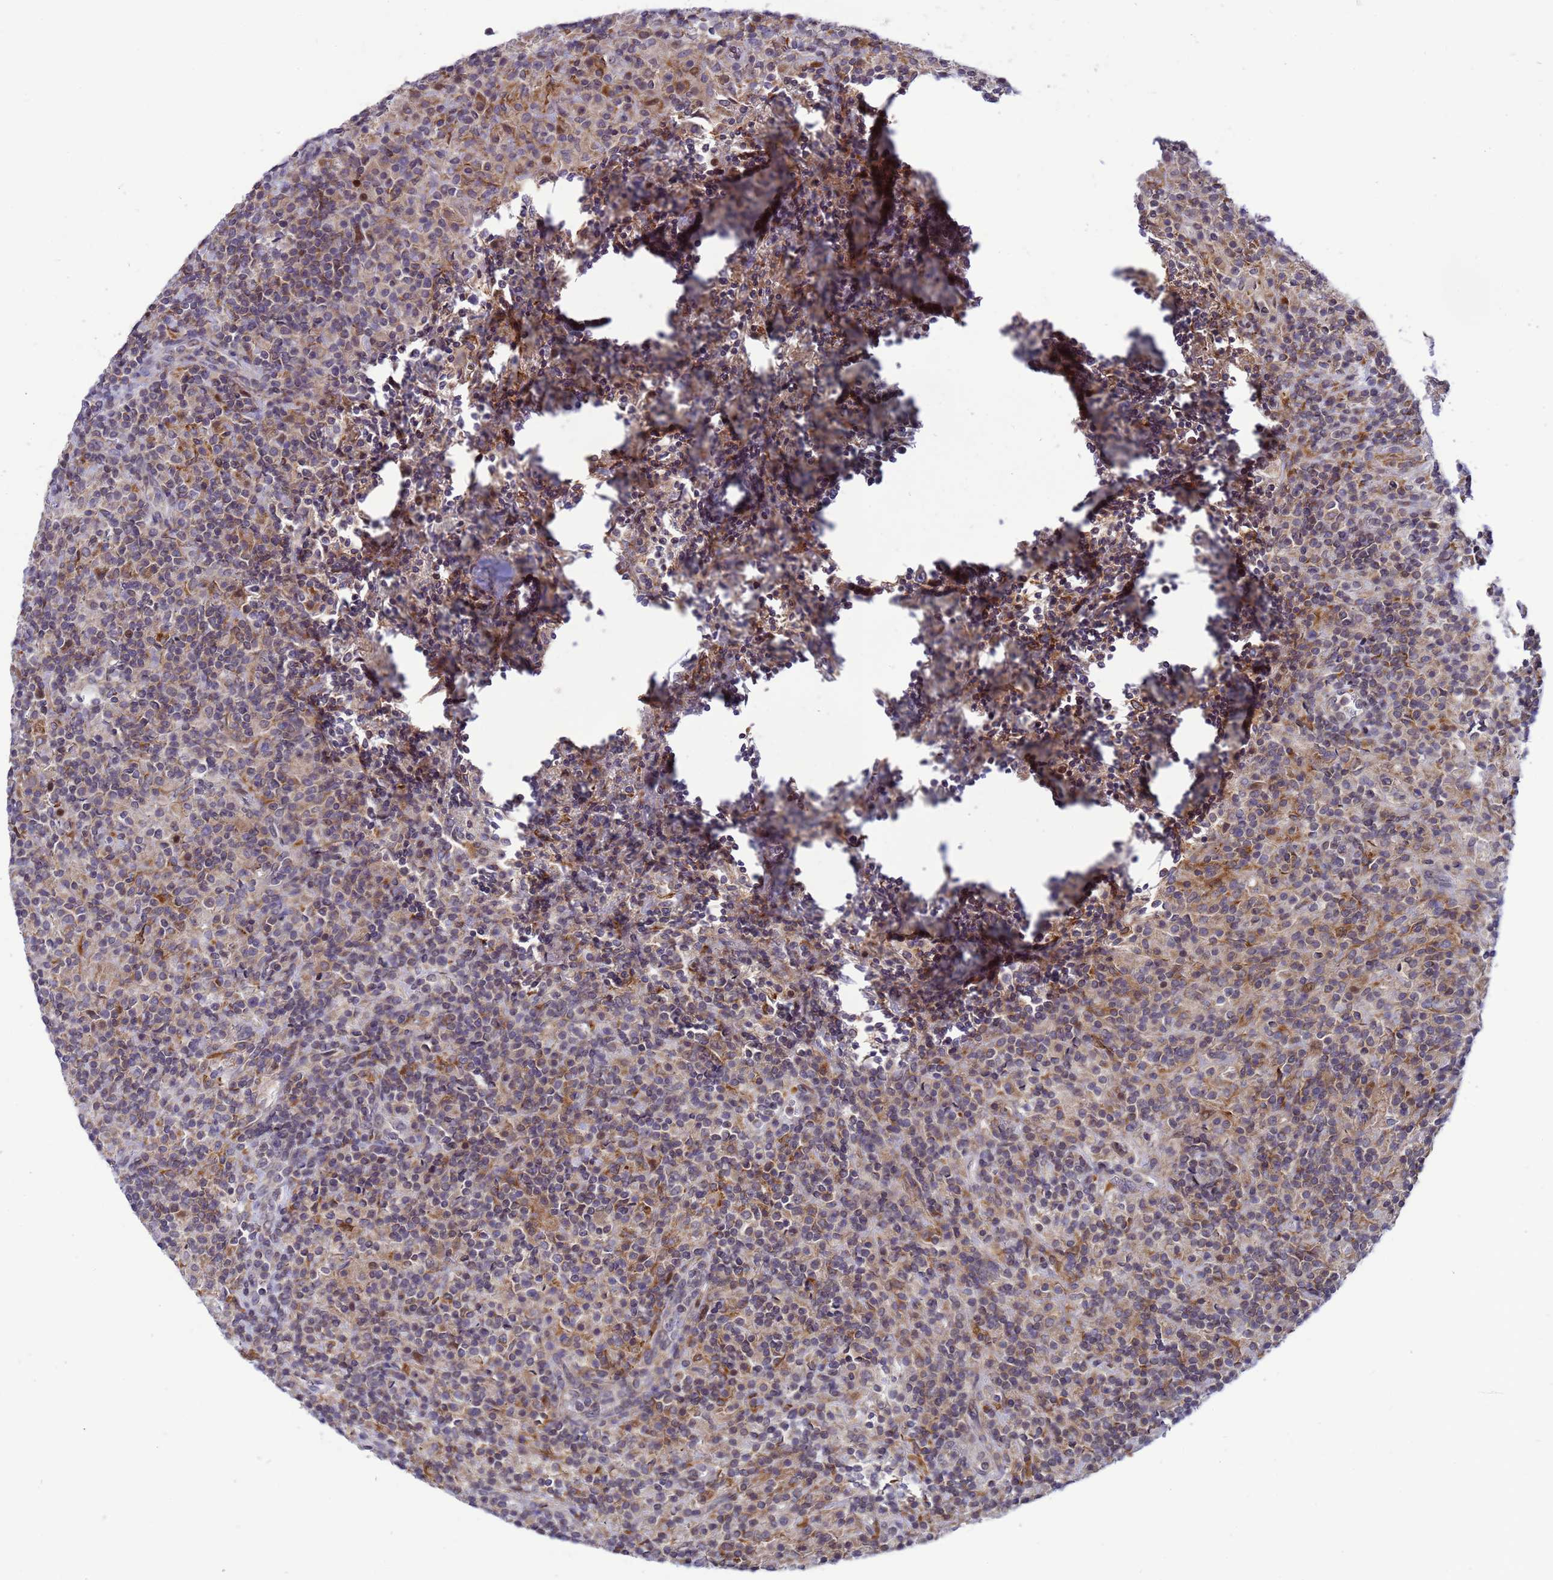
{"staining": {"intensity": "moderate", "quantity": ">75%", "location": "cytoplasmic/membranous"}, "tissue": "lymphoma", "cell_type": "Tumor cells", "image_type": "cancer", "snomed": [{"axis": "morphology", "description": "Hodgkin's disease, NOS"}, {"axis": "topography", "description": "Lymph node"}], "caption": "Protein expression analysis of Hodgkin's disease reveals moderate cytoplasmic/membranous positivity in about >75% of tumor cells.", "gene": "C12orf43", "patient": {"sex": "male", "age": 70}}